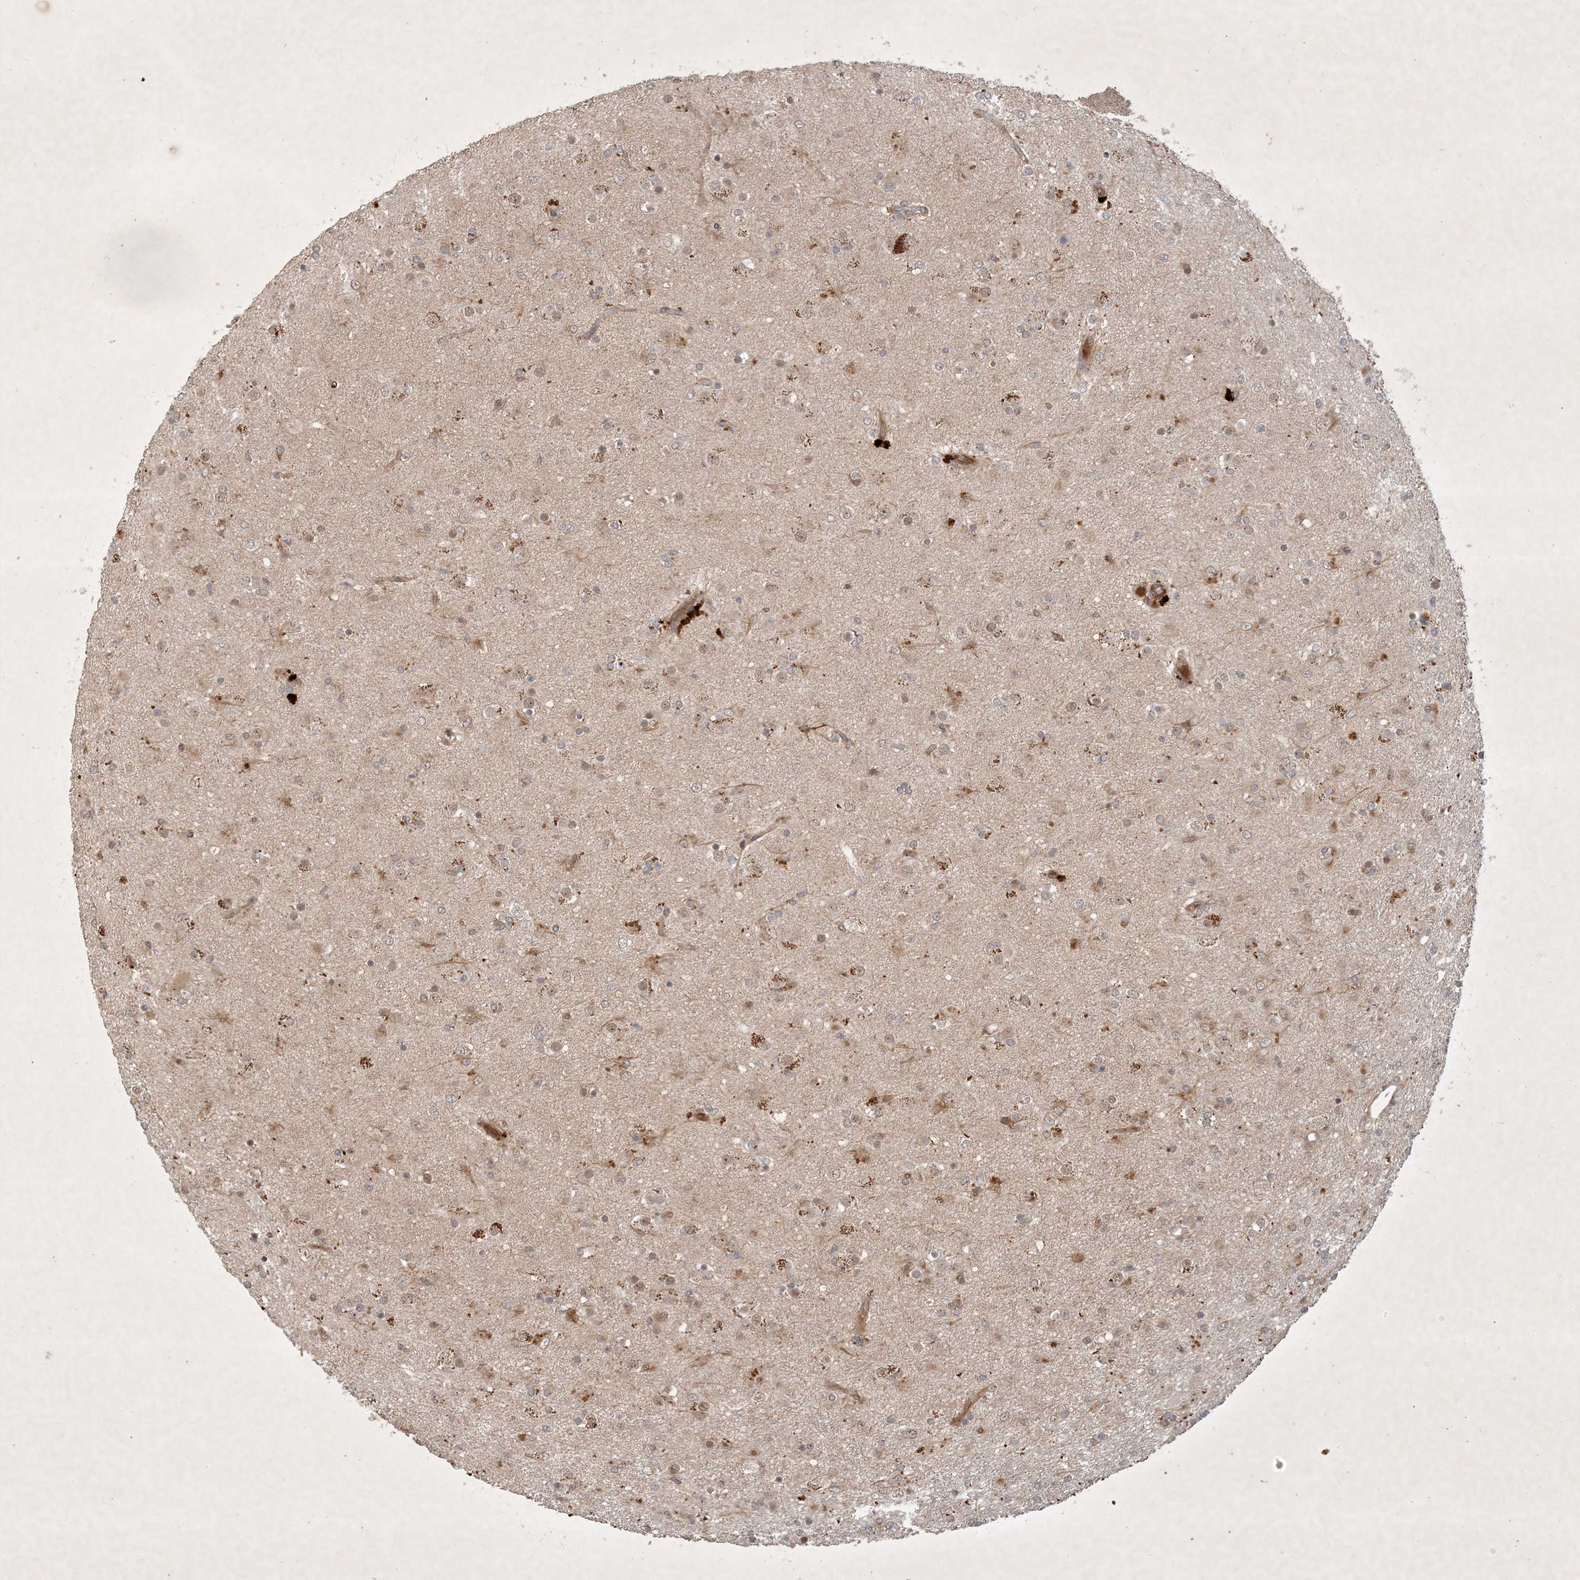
{"staining": {"intensity": "weak", "quantity": "<25%", "location": "nuclear"}, "tissue": "glioma", "cell_type": "Tumor cells", "image_type": "cancer", "snomed": [{"axis": "morphology", "description": "Glioma, malignant, Low grade"}, {"axis": "topography", "description": "Brain"}], "caption": "Tumor cells show no significant protein staining in low-grade glioma (malignant).", "gene": "ZCCHC4", "patient": {"sex": "male", "age": 65}}